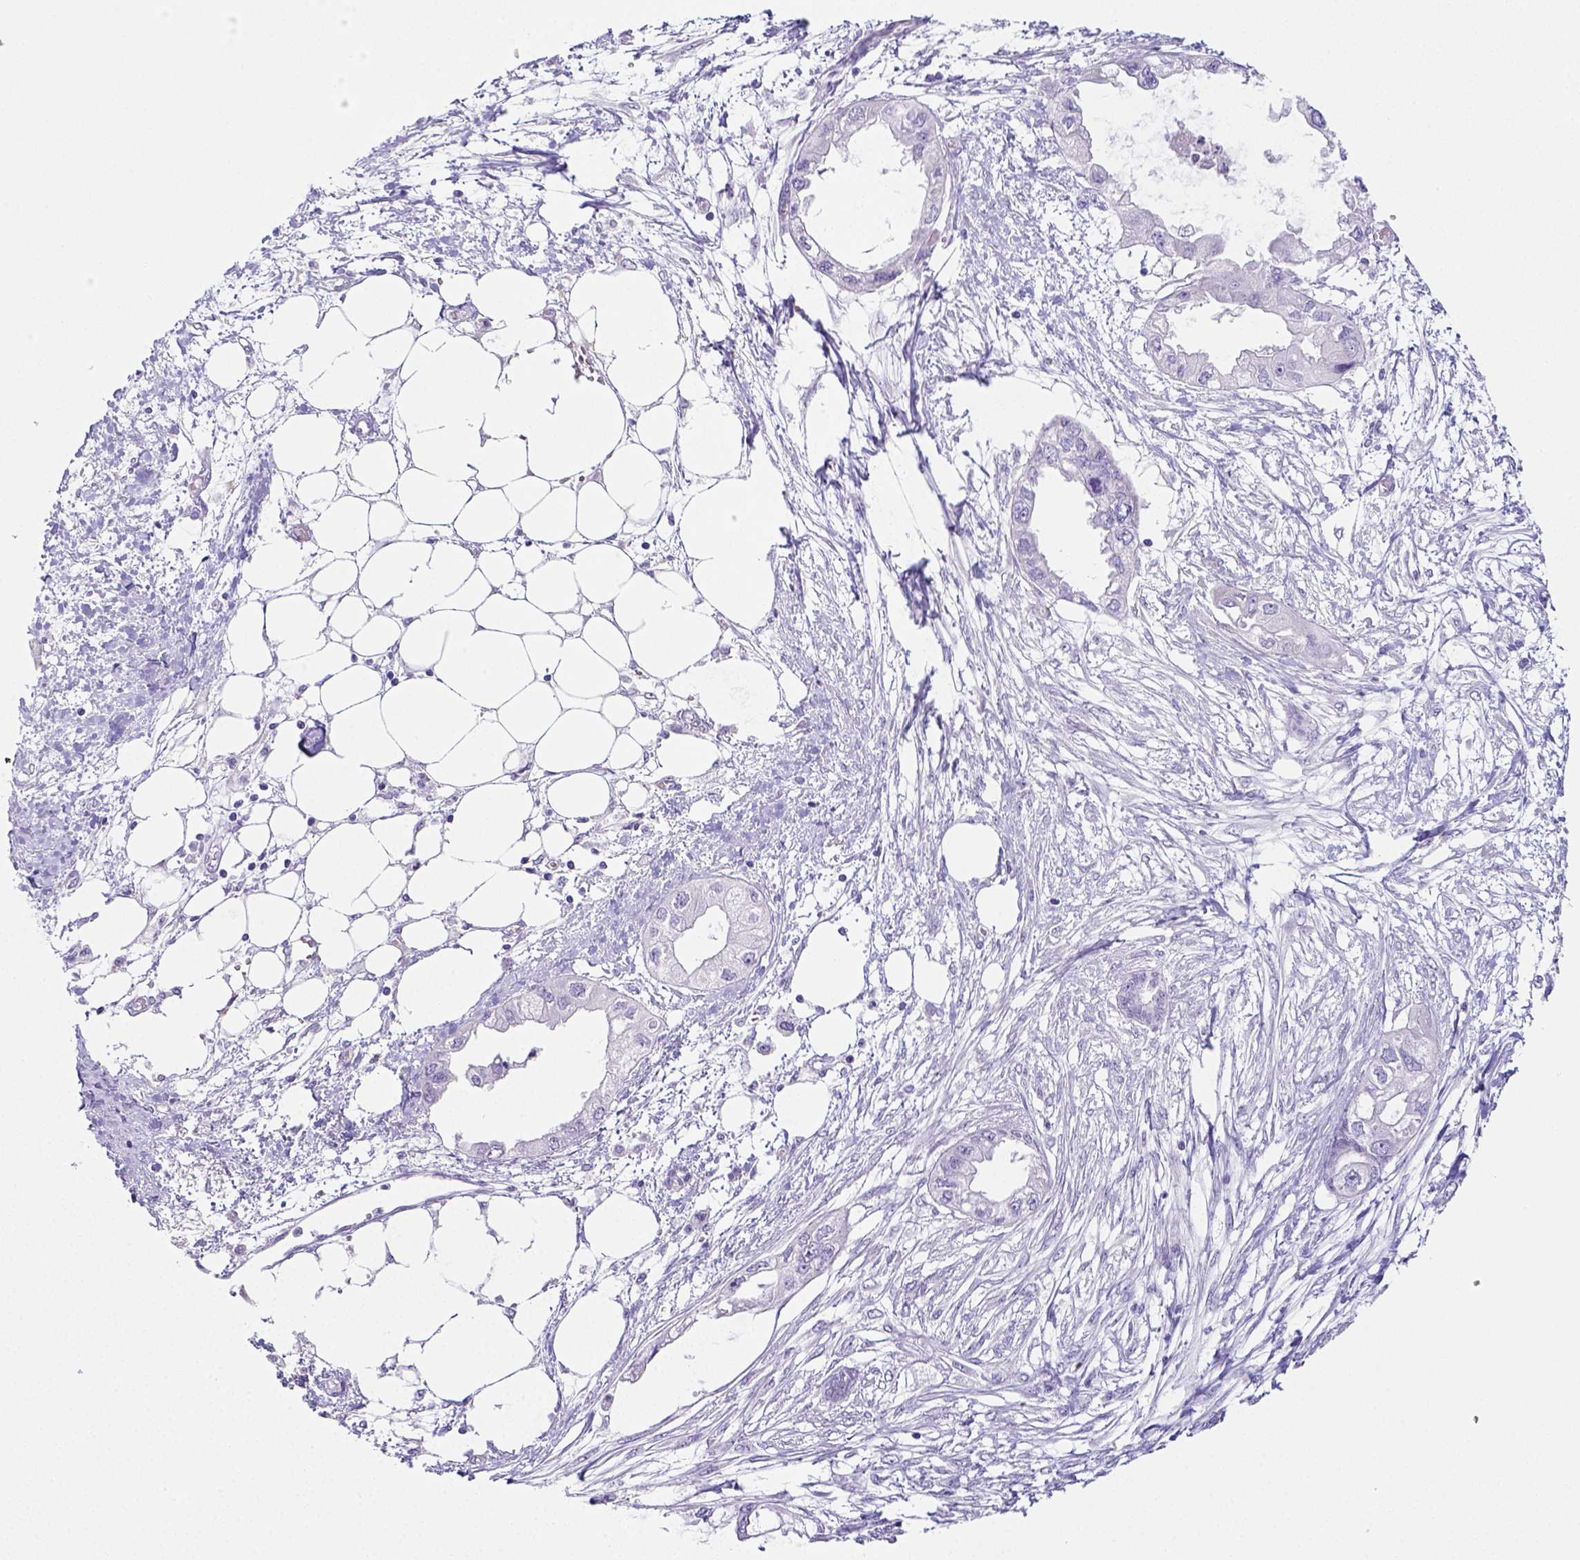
{"staining": {"intensity": "negative", "quantity": "none", "location": "none"}, "tissue": "endometrial cancer", "cell_type": "Tumor cells", "image_type": "cancer", "snomed": [{"axis": "morphology", "description": "Adenocarcinoma, NOS"}, {"axis": "morphology", "description": "Adenocarcinoma, metastatic, NOS"}, {"axis": "topography", "description": "Adipose tissue"}, {"axis": "topography", "description": "Endometrium"}], "caption": "An IHC micrograph of metastatic adenocarcinoma (endometrial) is shown. There is no staining in tumor cells of metastatic adenocarcinoma (endometrial).", "gene": "ARHGAP36", "patient": {"sex": "female", "age": 67}}